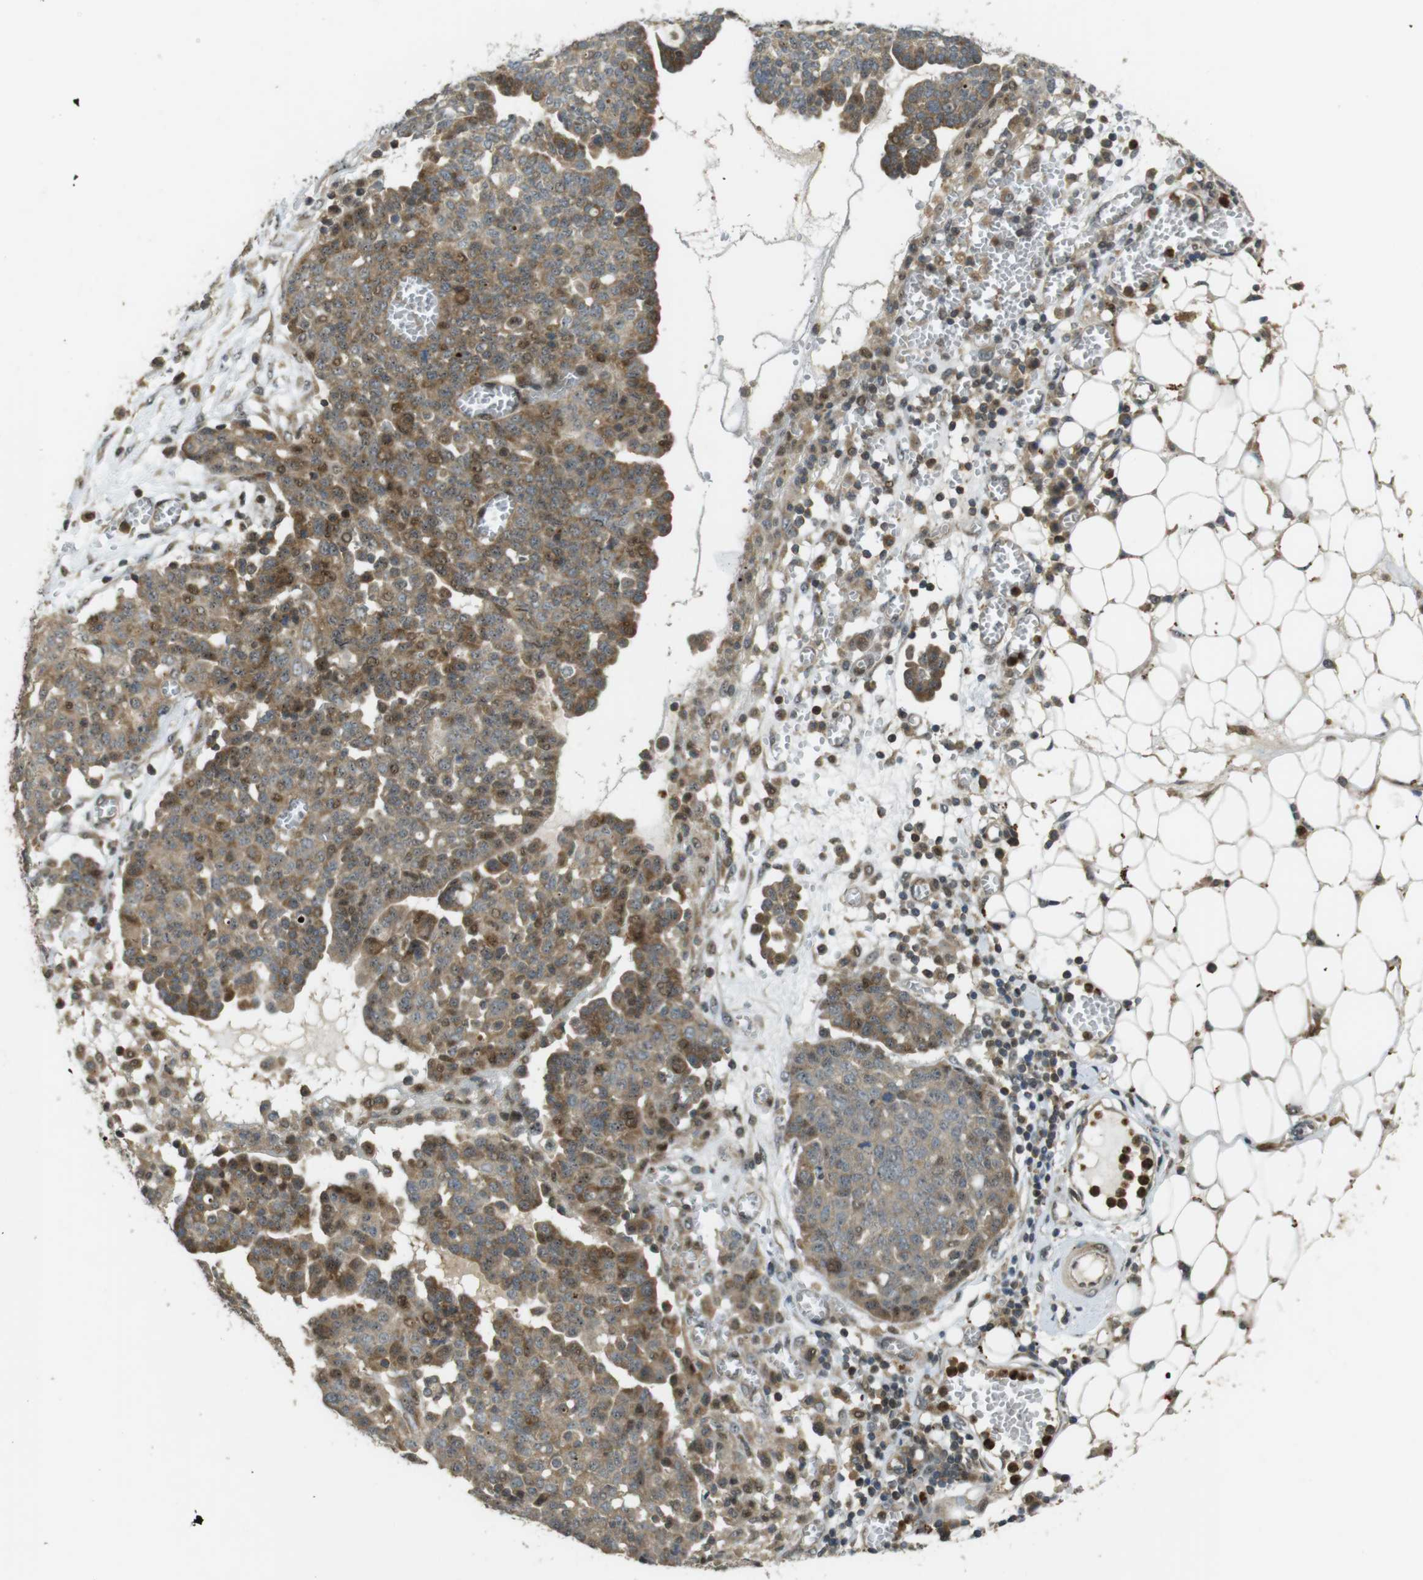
{"staining": {"intensity": "moderate", "quantity": ">75%", "location": "cytoplasmic/membranous"}, "tissue": "ovarian cancer", "cell_type": "Tumor cells", "image_type": "cancer", "snomed": [{"axis": "morphology", "description": "Cystadenocarcinoma, serous, NOS"}, {"axis": "topography", "description": "Soft tissue"}, {"axis": "topography", "description": "Ovary"}], "caption": "Immunohistochemical staining of ovarian serous cystadenocarcinoma shows medium levels of moderate cytoplasmic/membranous staining in about >75% of tumor cells.", "gene": "TMX3", "patient": {"sex": "female", "age": 57}}